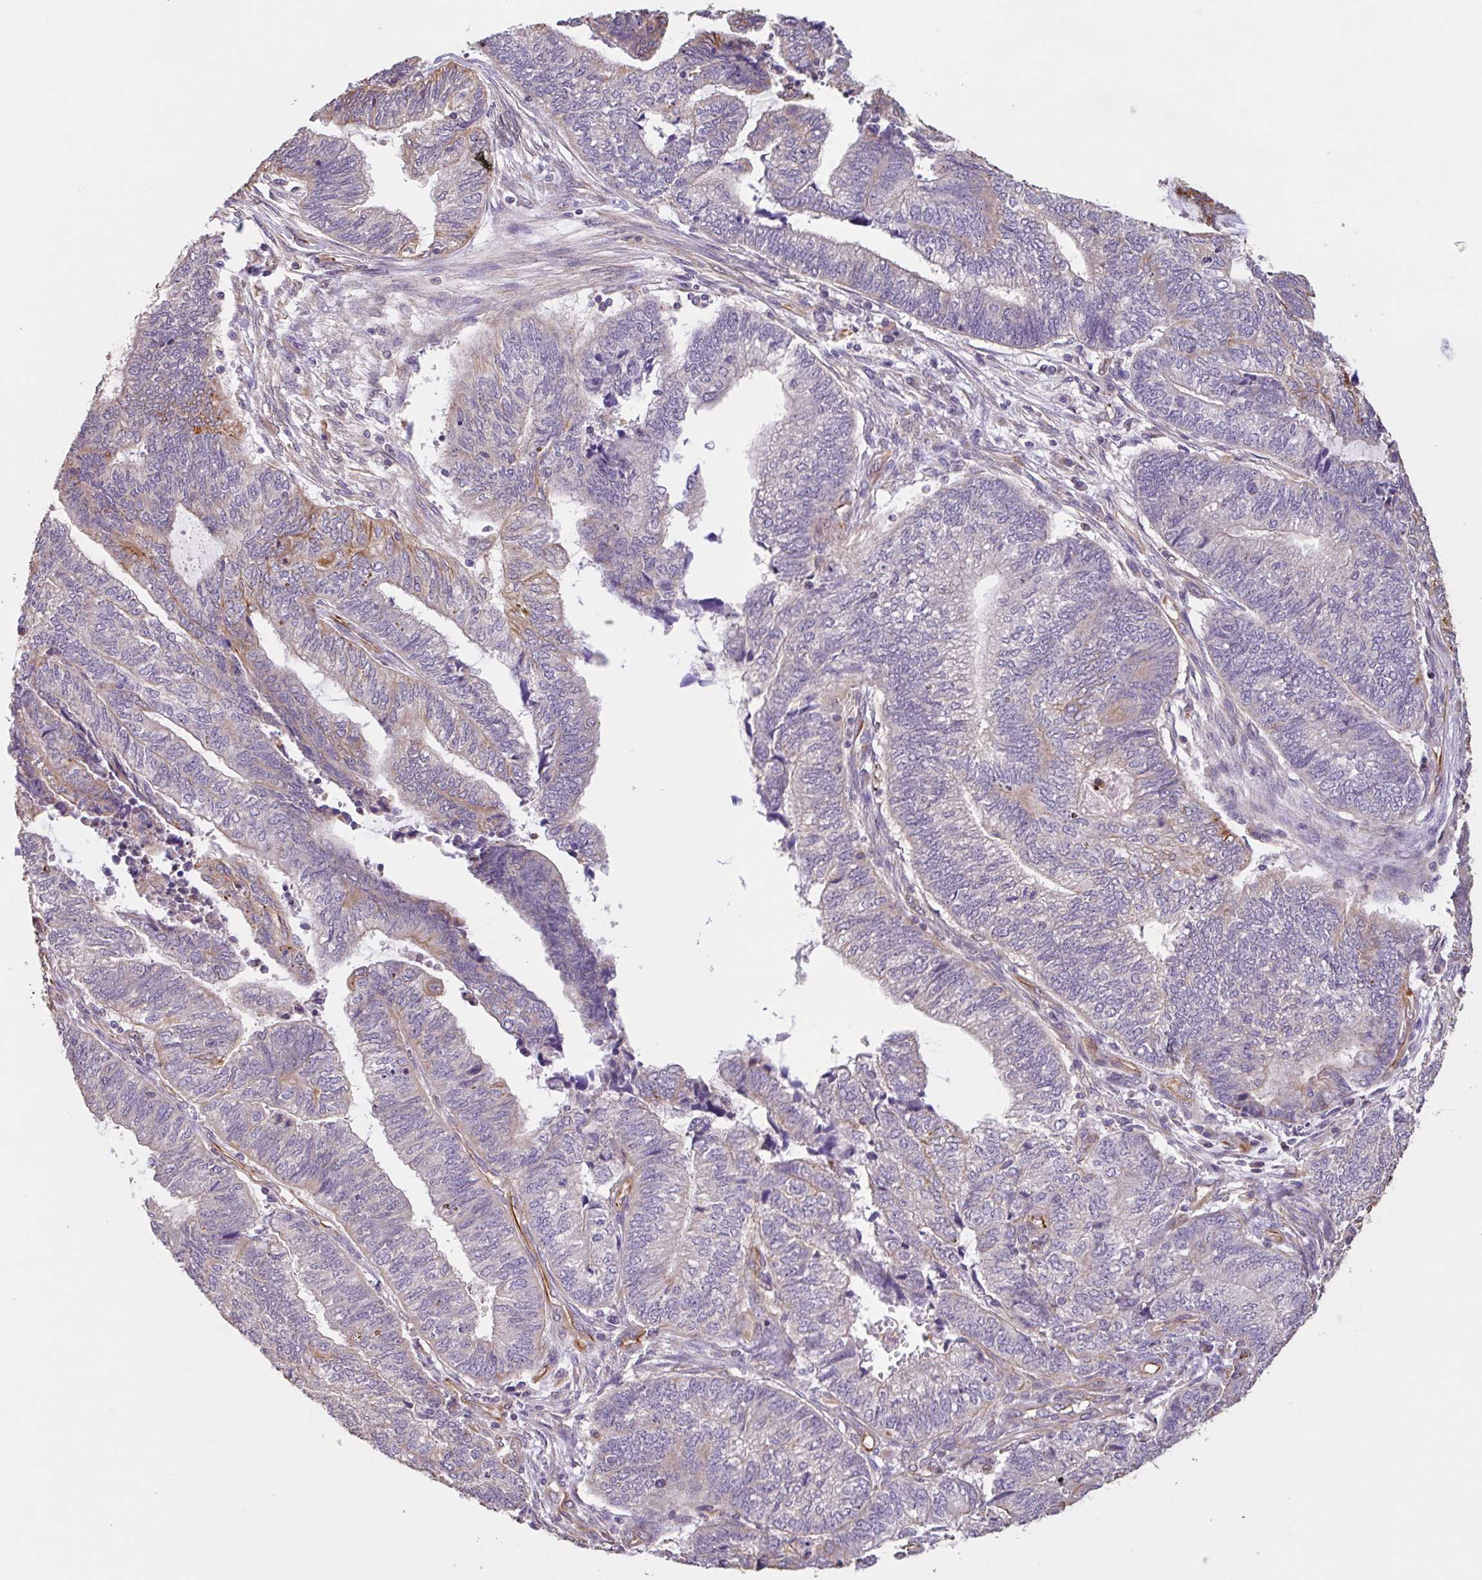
{"staining": {"intensity": "moderate", "quantity": "<25%", "location": "cytoplasmic/membranous"}, "tissue": "endometrial cancer", "cell_type": "Tumor cells", "image_type": "cancer", "snomed": [{"axis": "morphology", "description": "Adenocarcinoma, NOS"}, {"axis": "topography", "description": "Uterus"}, {"axis": "topography", "description": "Endometrium"}], "caption": "Immunohistochemical staining of endometrial cancer reveals low levels of moderate cytoplasmic/membranous protein expression in approximately <25% of tumor cells.", "gene": "ZNF790", "patient": {"sex": "female", "age": 70}}